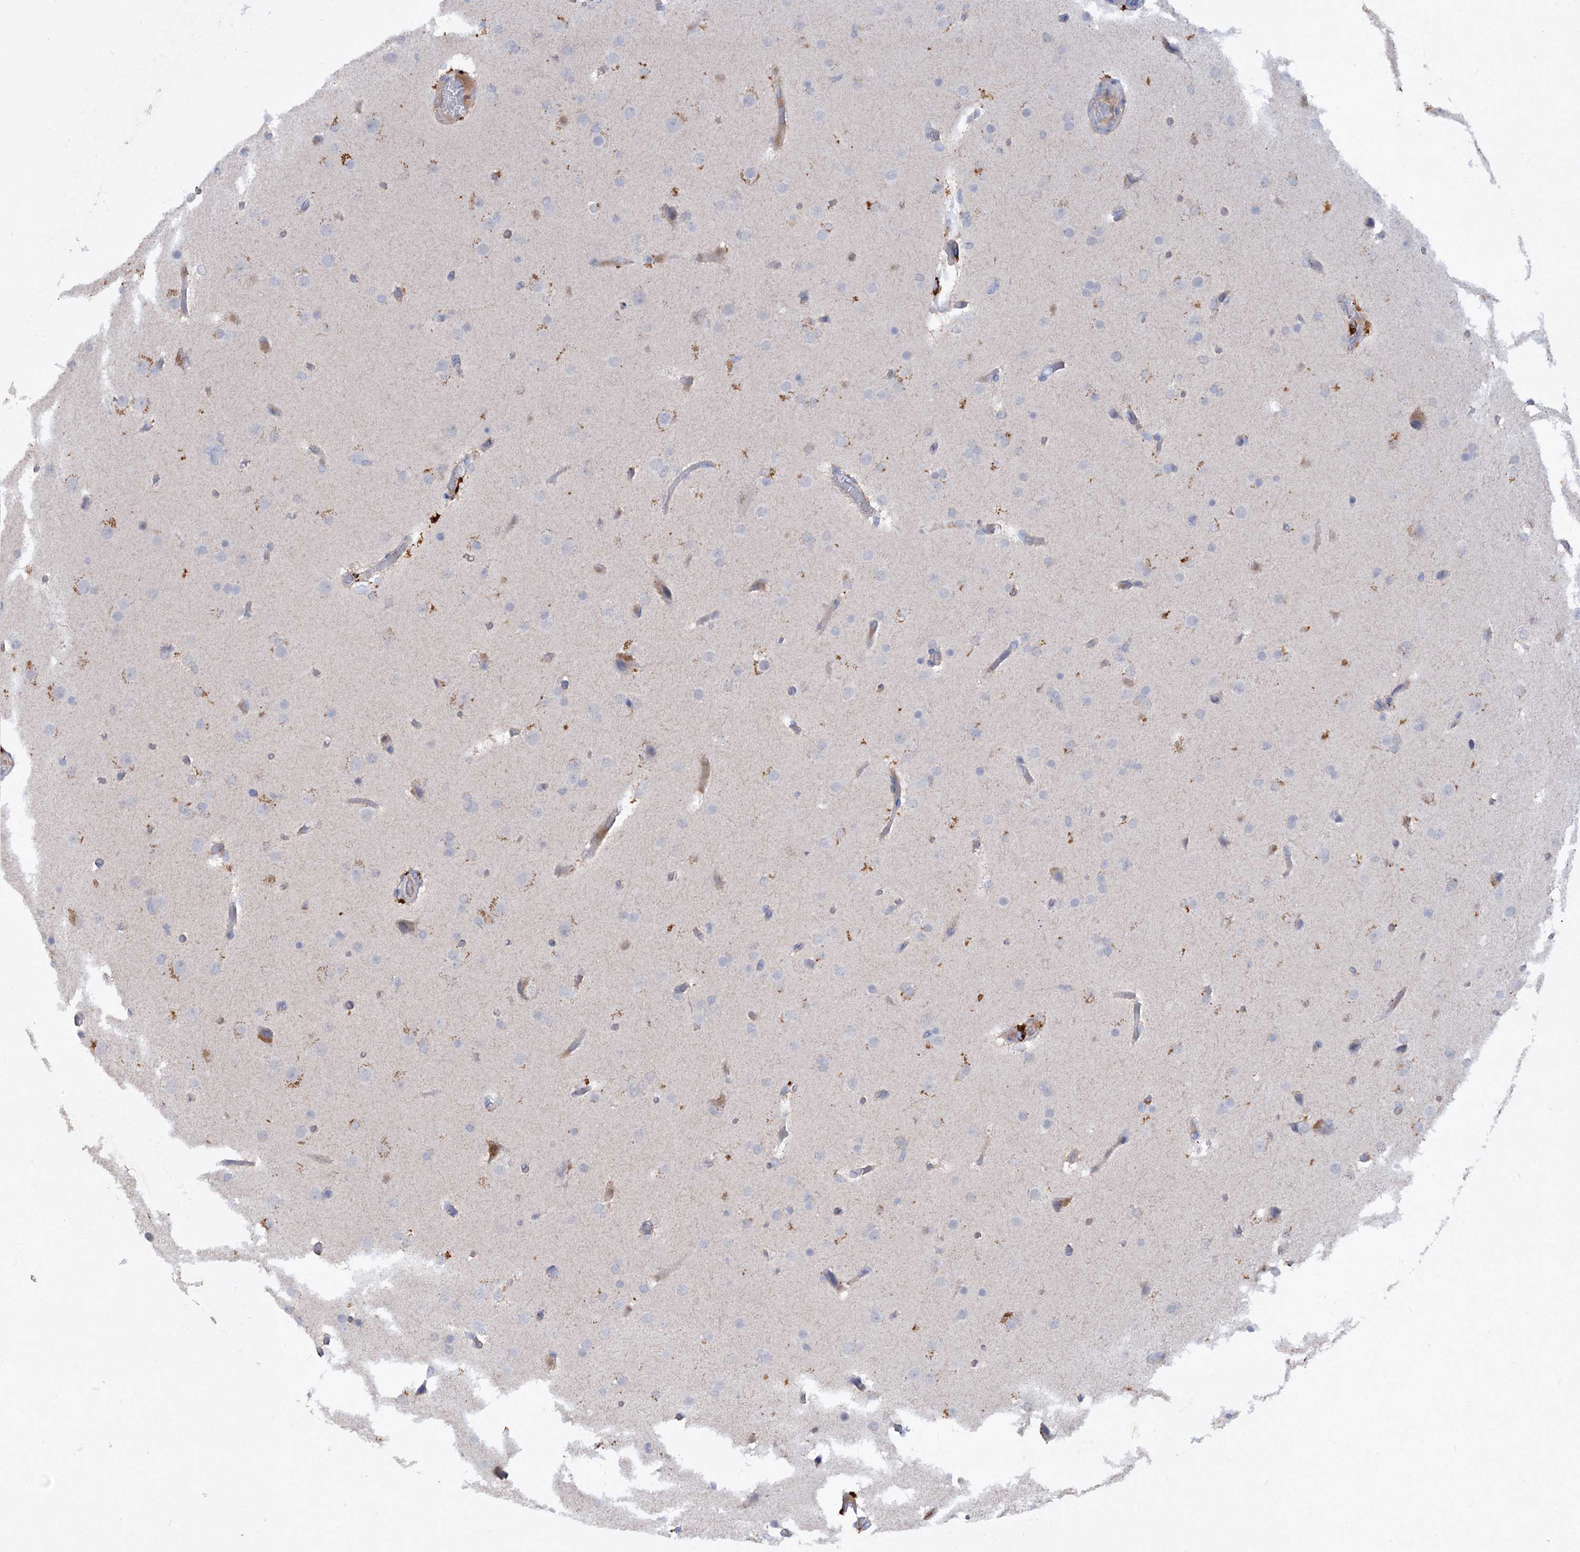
{"staining": {"intensity": "negative", "quantity": "none", "location": "none"}, "tissue": "glioma", "cell_type": "Tumor cells", "image_type": "cancer", "snomed": [{"axis": "morphology", "description": "Glioma, malignant, High grade"}, {"axis": "topography", "description": "Cerebral cortex"}], "caption": "The histopathology image exhibits no staining of tumor cells in glioma.", "gene": "ATP4A", "patient": {"sex": "female", "age": 36}}